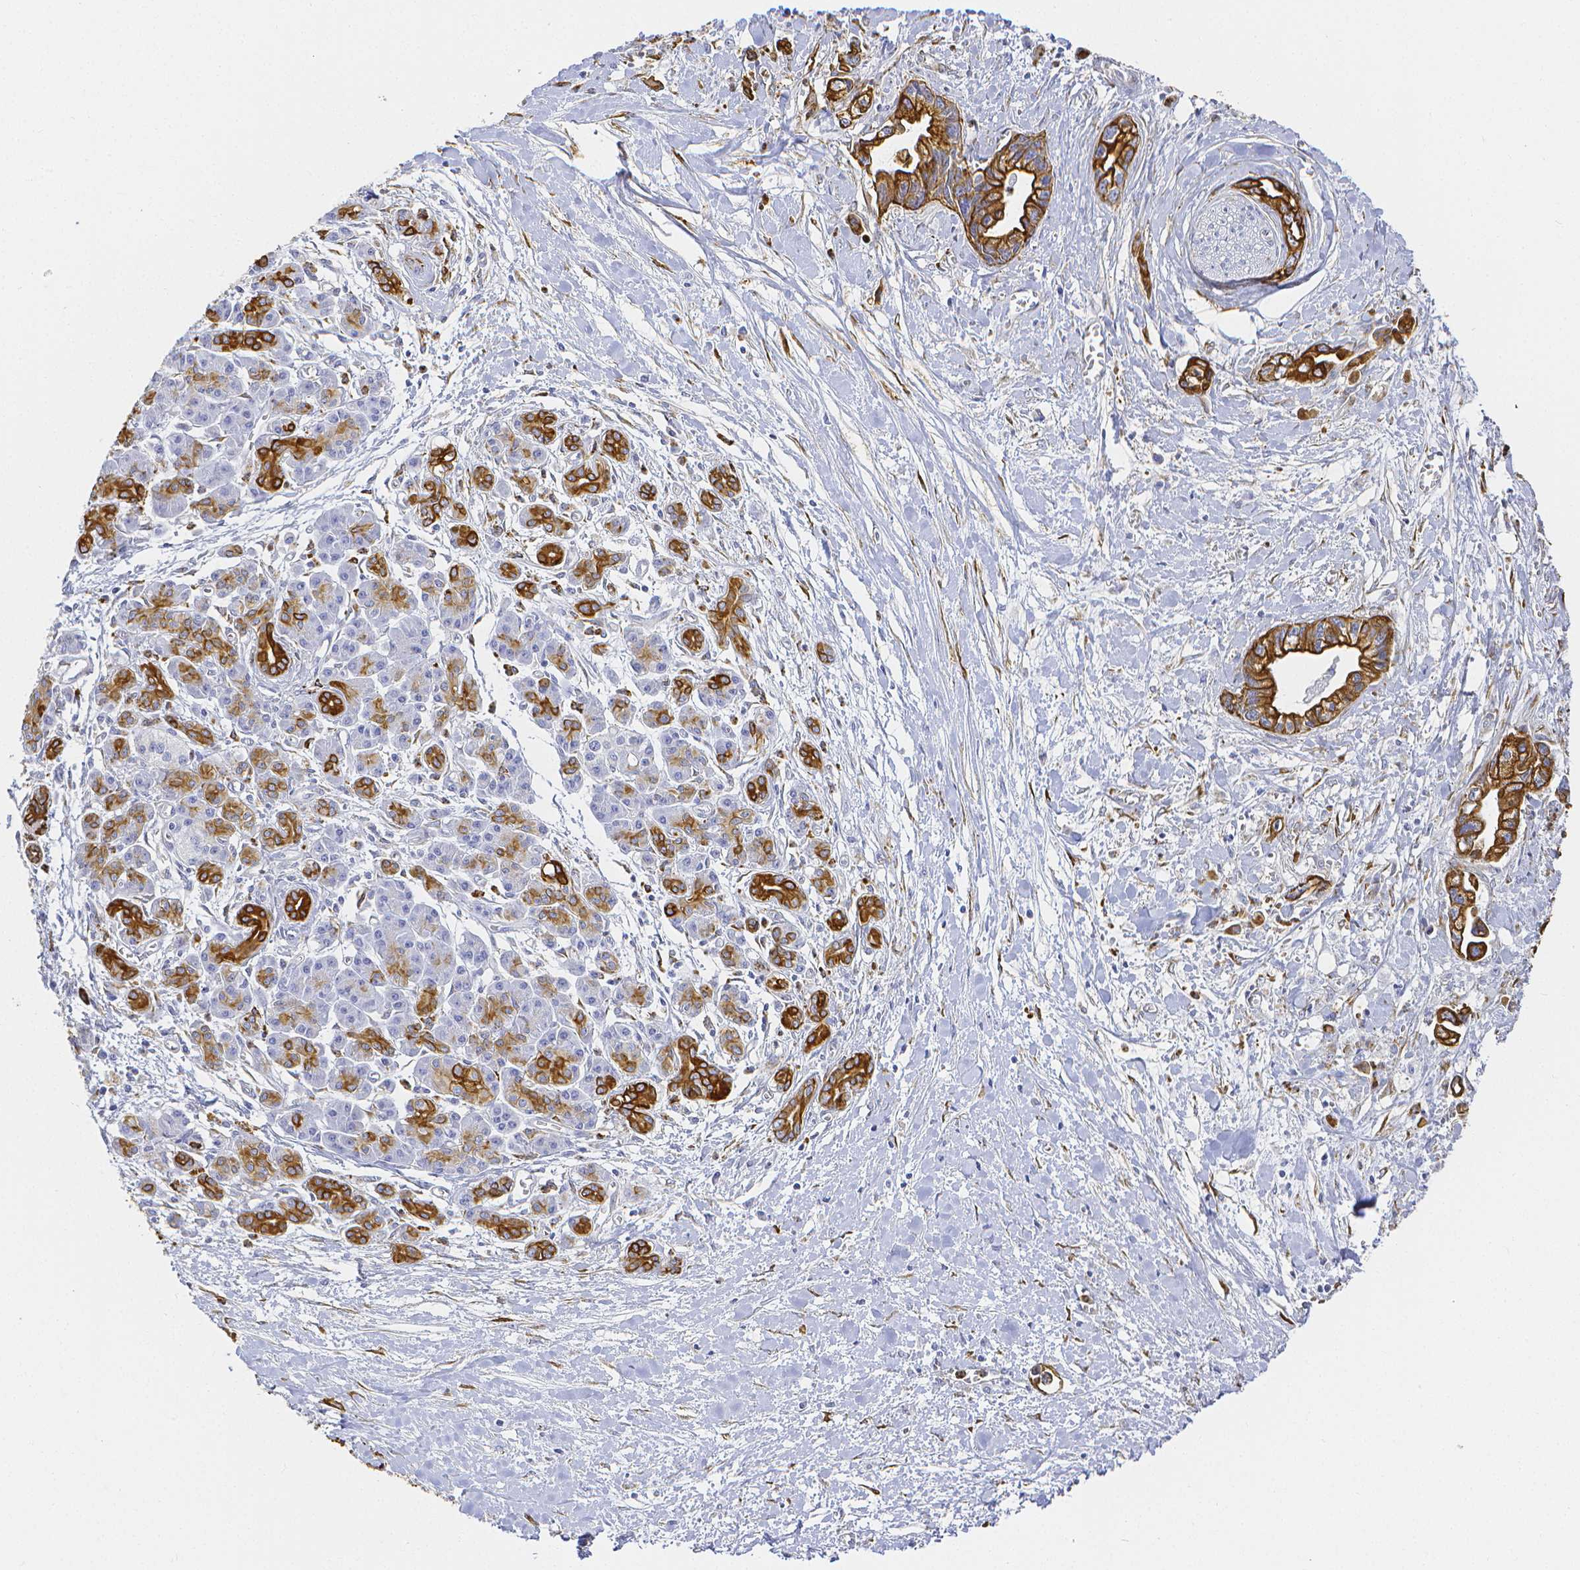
{"staining": {"intensity": "strong", "quantity": ">75%", "location": "cytoplasmic/membranous"}, "tissue": "pancreatic cancer", "cell_type": "Tumor cells", "image_type": "cancer", "snomed": [{"axis": "morphology", "description": "Adenocarcinoma, NOS"}, {"axis": "topography", "description": "Pancreas"}], "caption": "Immunohistochemical staining of pancreatic adenocarcinoma reveals high levels of strong cytoplasmic/membranous protein expression in approximately >75% of tumor cells.", "gene": "SMURF1", "patient": {"sex": "male", "age": 61}}